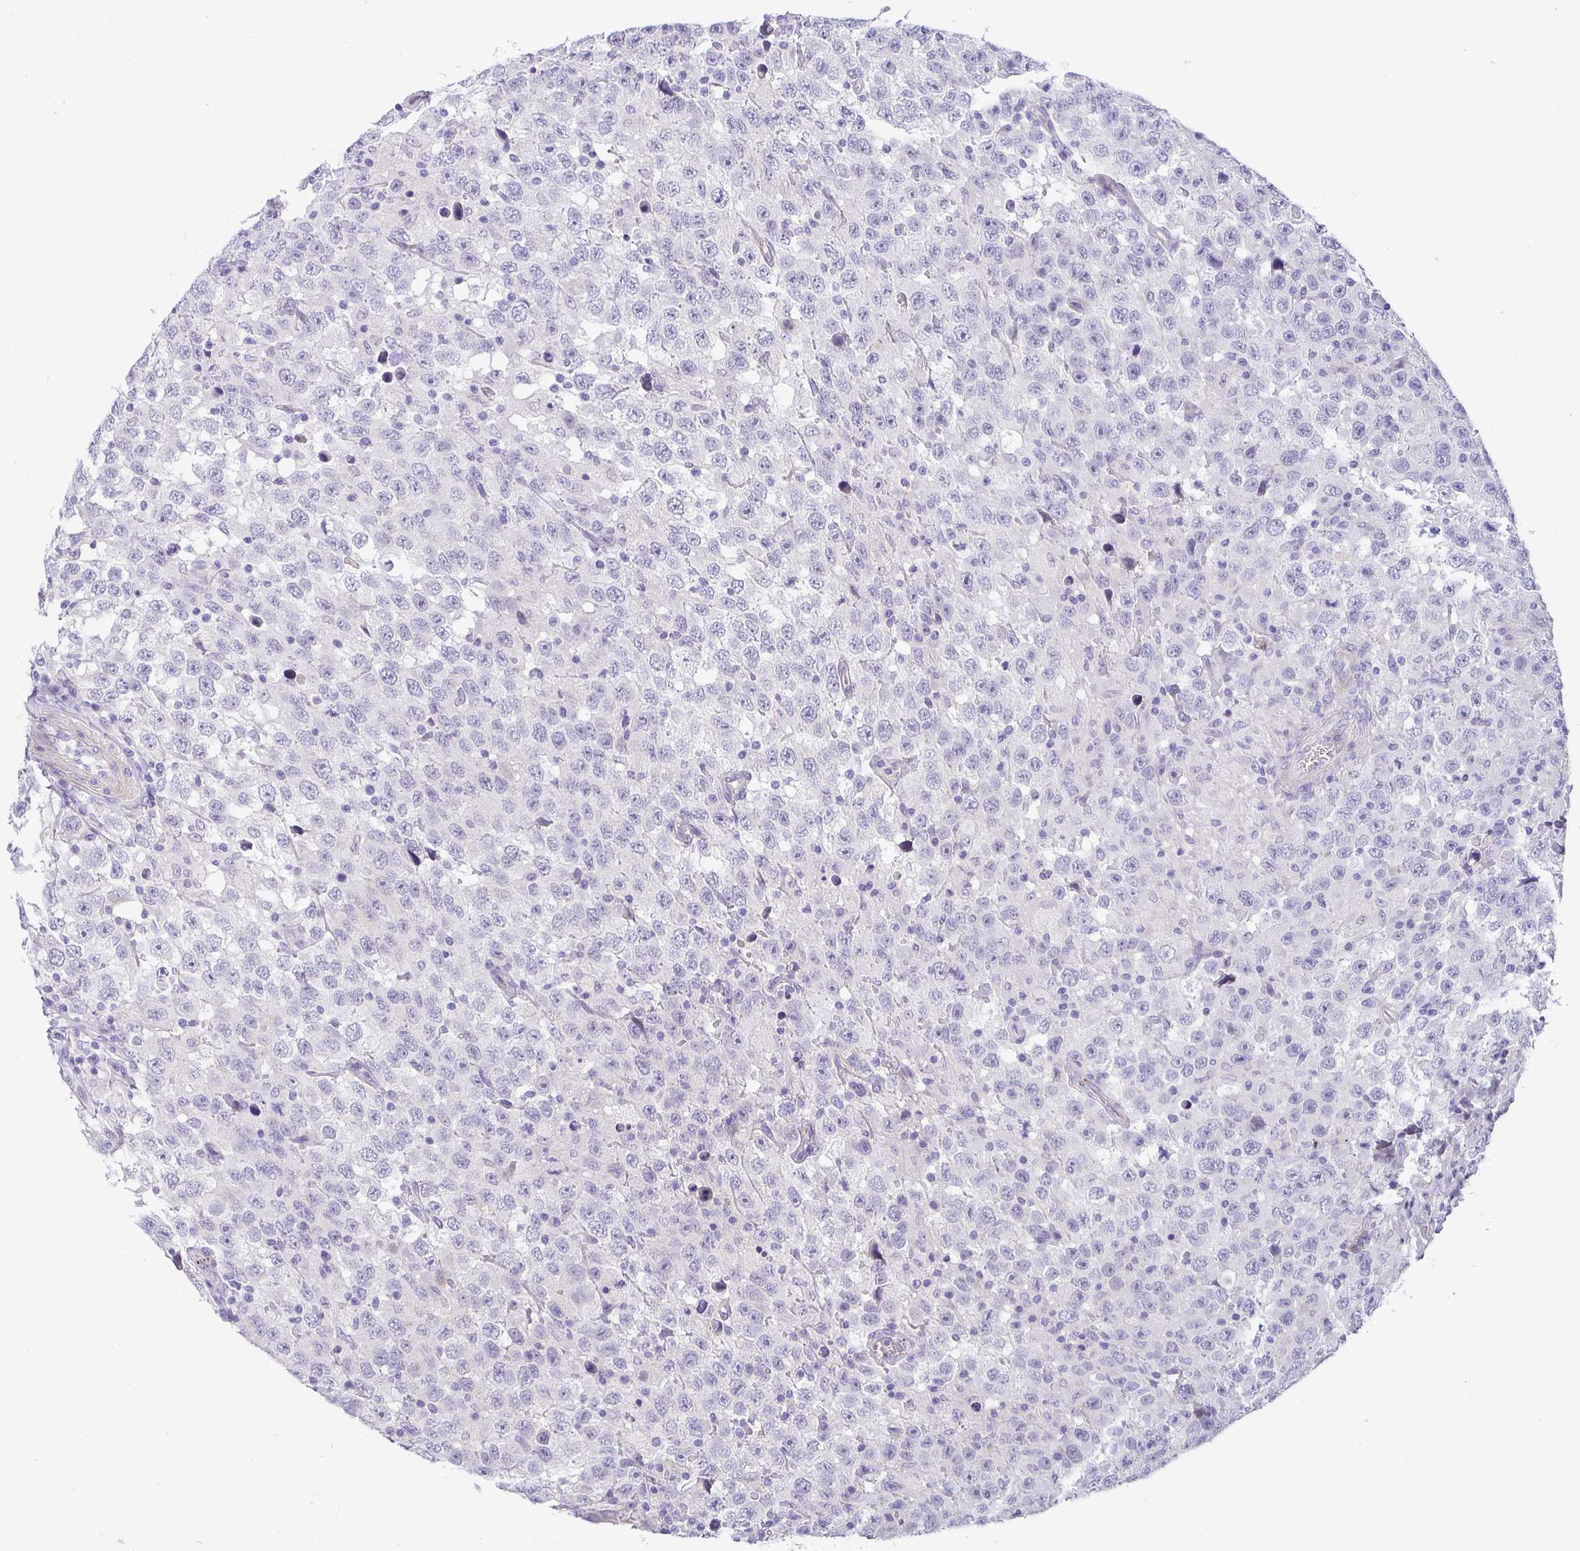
{"staining": {"intensity": "negative", "quantity": "none", "location": "none"}, "tissue": "testis cancer", "cell_type": "Tumor cells", "image_type": "cancer", "snomed": [{"axis": "morphology", "description": "Seminoma, NOS"}, {"axis": "topography", "description": "Testis"}], "caption": "IHC micrograph of human testis cancer (seminoma) stained for a protein (brown), which shows no positivity in tumor cells. The staining was performed using DAB (3,3'-diaminobenzidine) to visualize the protein expression in brown, while the nuclei were stained in blue with hematoxylin (Magnification: 20x).", "gene": "AK5", "patient": {"sex": "male", "age": 41}}